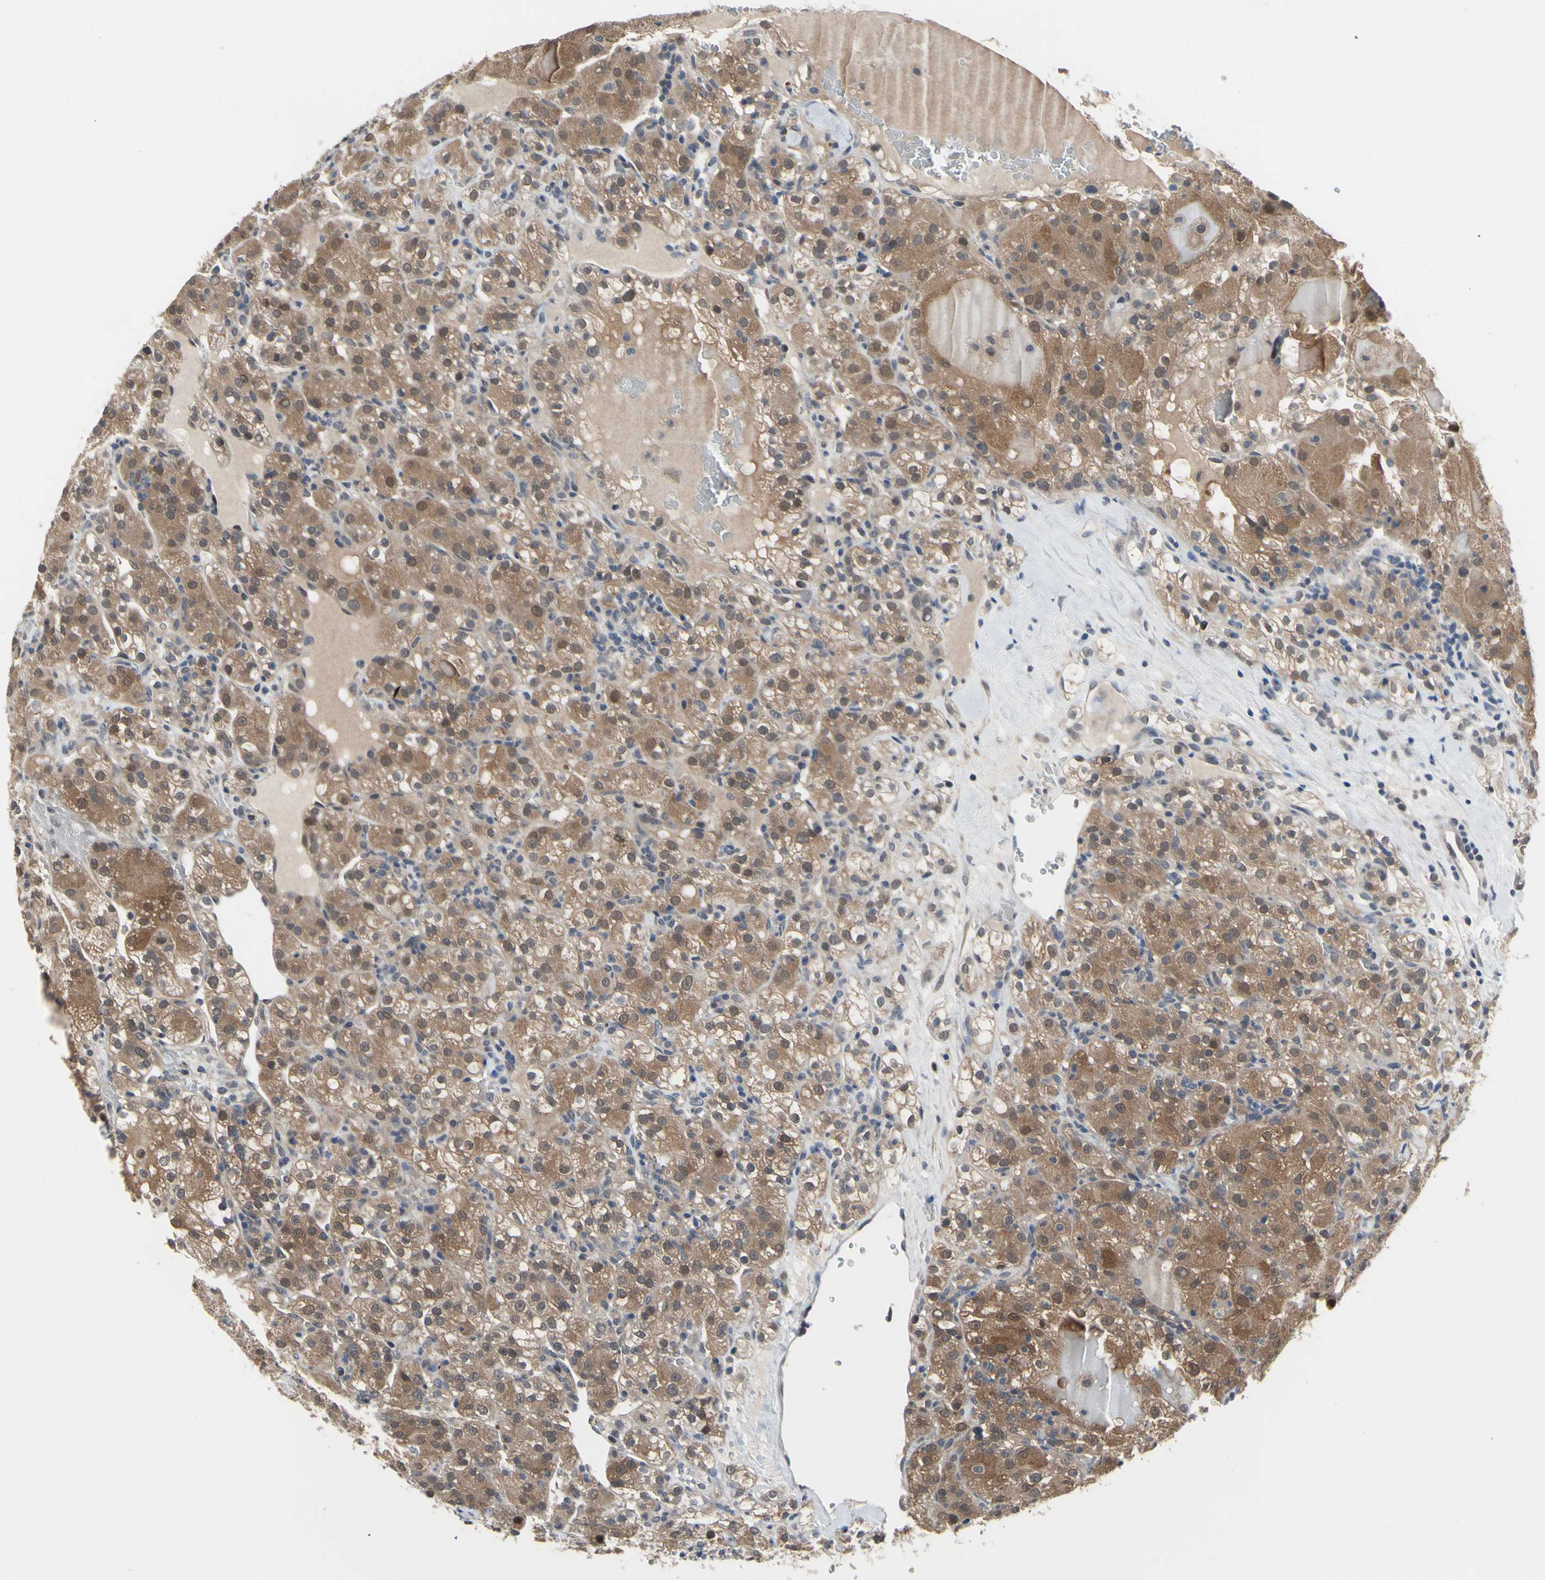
{"staining": {"intensity": "moderate", "quantity": ">75%", "location": "cytoplasmic/membranous"}, "tissue": "renal cancer", "cell_type": "Tumor cells", "image_type": "cancer", "snomed": [{"axis": "morphology", "description": "Normal tissue, NOS"}, {"axis": "morphology", "description": "Adenocarcinoma, NOS"}, {"axis": "topography", "description": "Kidney"}], "caption": "Immunohistochemical staining of adenocarcinoma (renal) exhibits moderate cytoplasmic/membranous protein positivity in about >75% of tumor cells. The staining was performed using DAB (3,3'-diaminobenzidine), with brown indicating positive protein expression. Nuclei are stained blue with hematoxylin.", "gene": "HSPA4", "patient": {"sex": "male", "age": 61}}